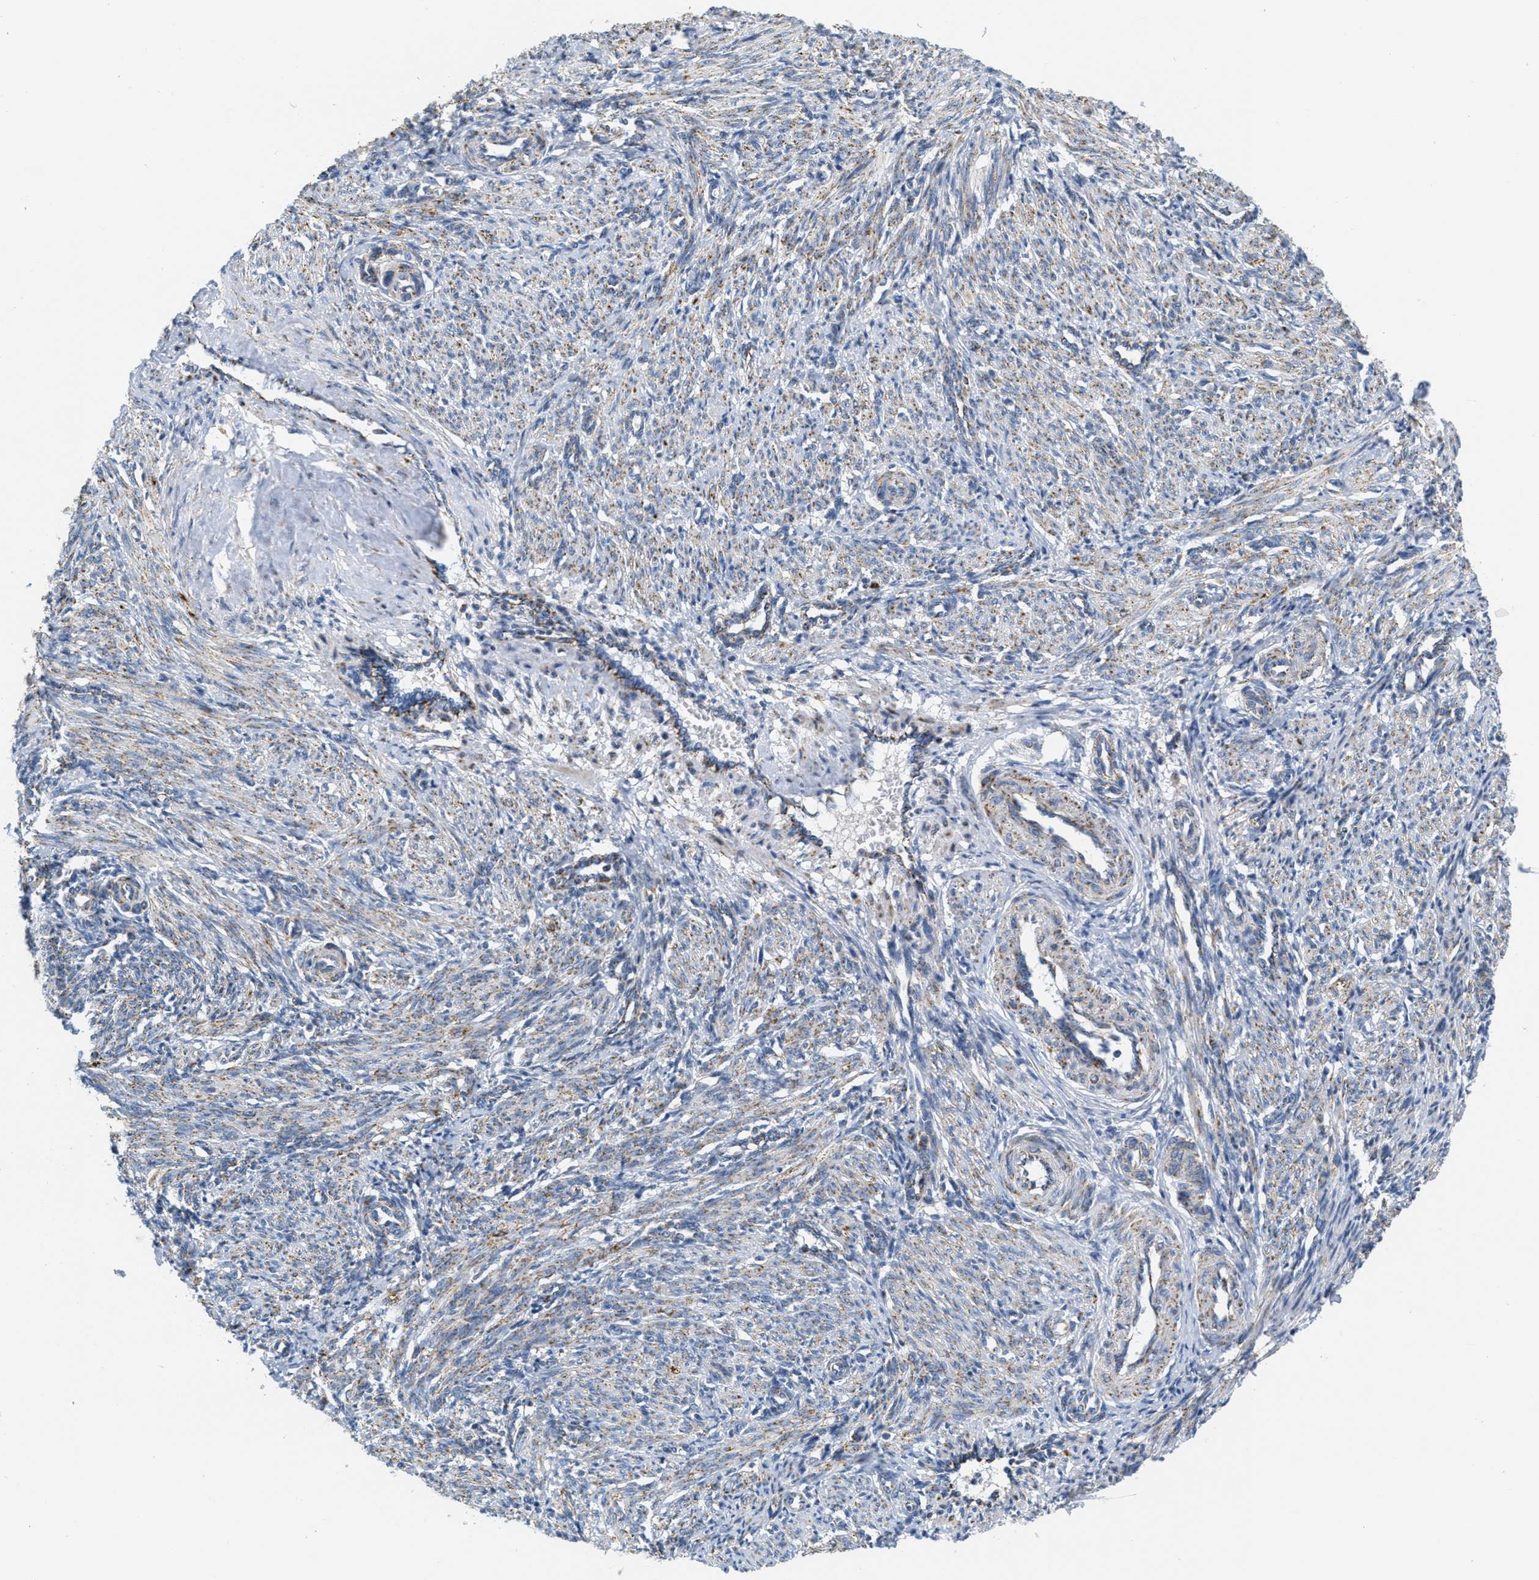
{"staining": {"intensity": "weak", "quantity": "25%-75%", "location": "cytoplasmic/membranous"}, "tissue": "smooth muscle", "cell_type": "Smooth muscle cells", "image_type": "normal", "snomed": [{"axis": "morphology", "description": "Normal tissue, NOS"}, {"axis": "topography", "description": "Endometrium"}], "caption": "Immunohistochemical staining of benign human smooth muscle demonstrates 25%-75% levels of weak cytoplasmic/membranous protein expression in approximately 25%-75% of smooth muscle cells. Nuclei are stained in blue.", "gene": "KCNJ5", "patient": {"sex": "female", "age": 33}}